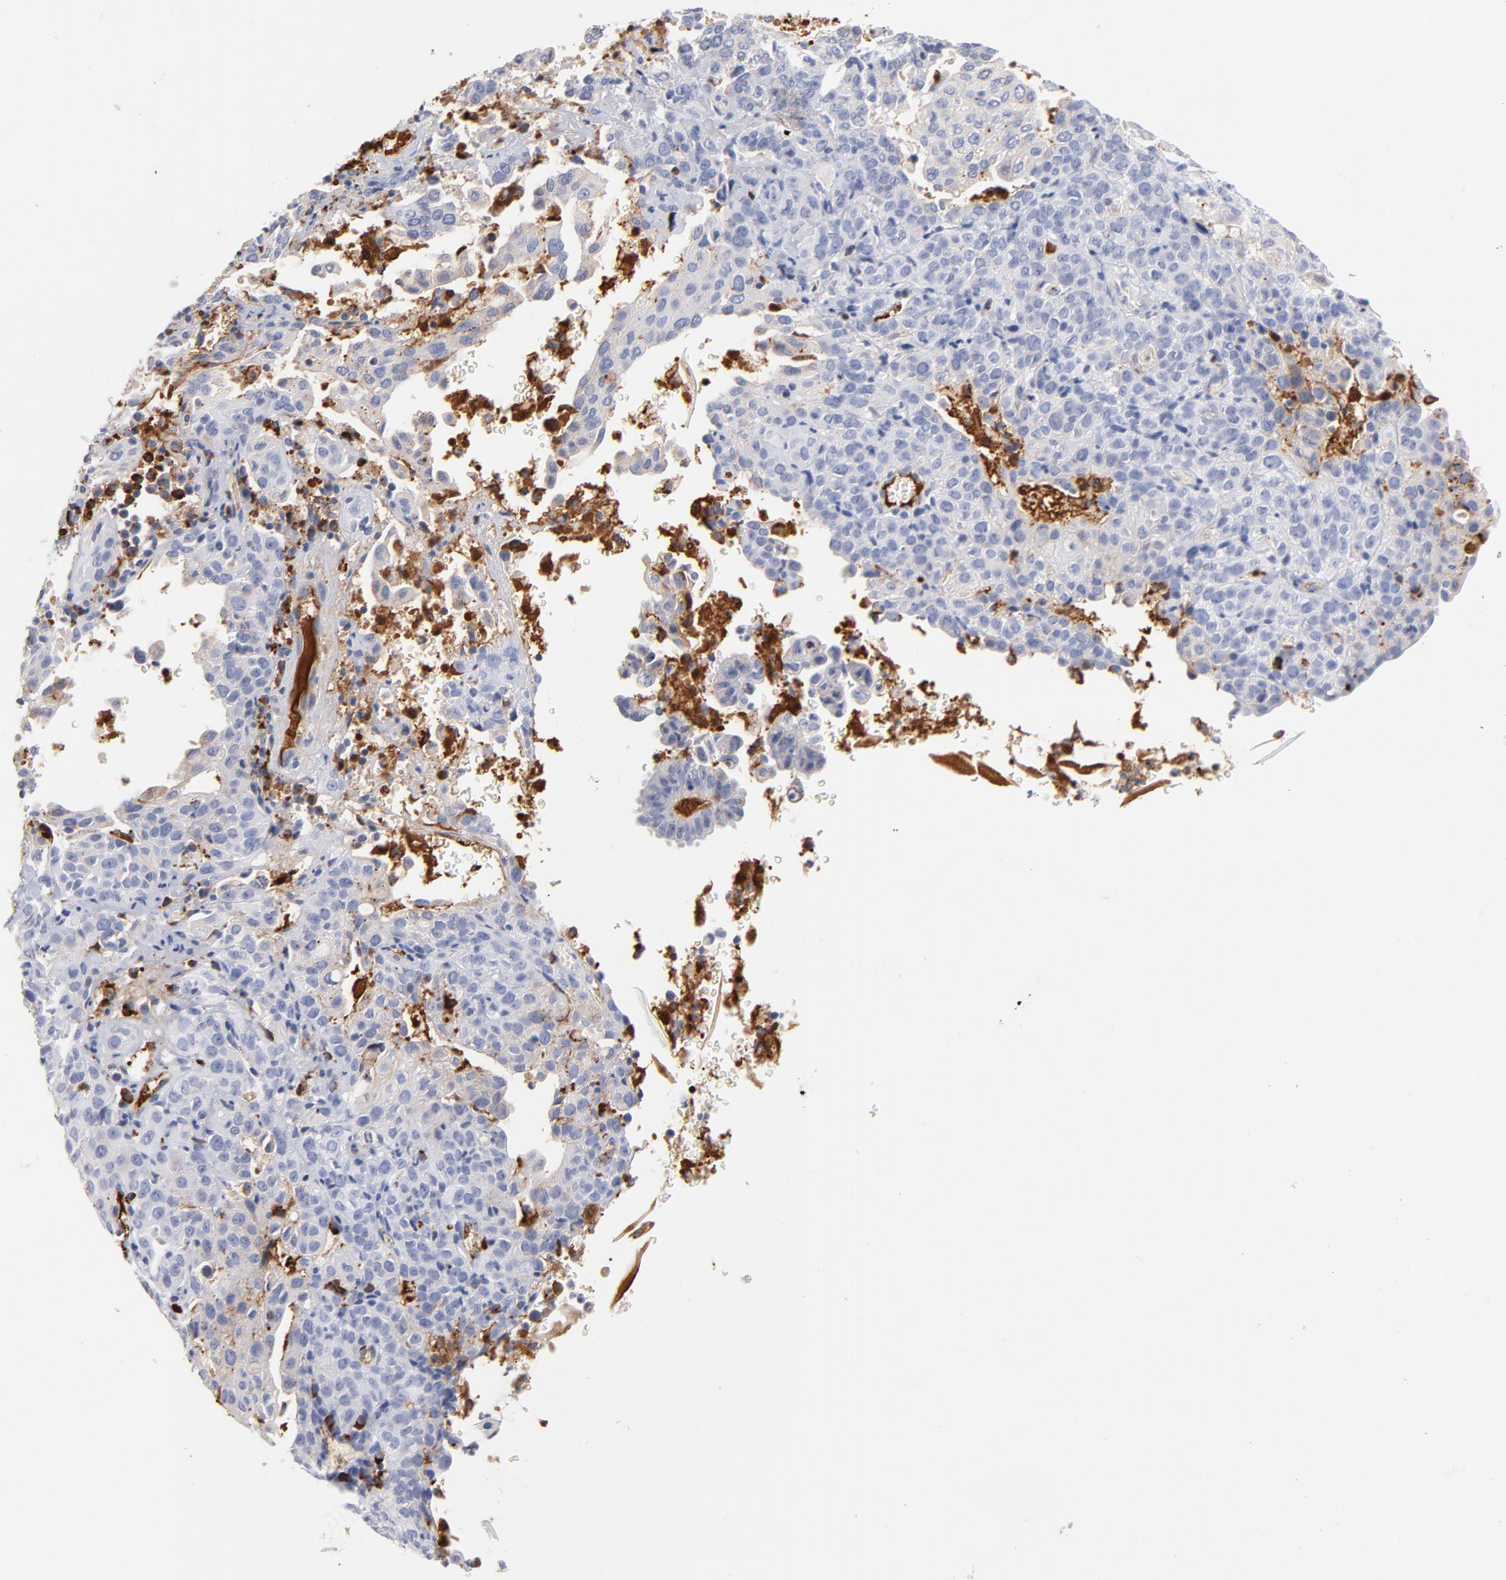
{"staining": {"intensity": "negative", "quantity": "none", "location": "none"}, "tissue": "cervical cancer", "cell_type": "Tumor cells", "image_type": "cancer", "snomed": [{"axis": "morphology", "description": "Squamous cell carcinoma, NOS"}, {"axis": "topography", "description": "Cervix"}], "caption": "This is a image of immunohistochemistry (IHC) staining of cervical squamous cell carcinoma, which shows no staining in tumor cells. (DAB immunohistochemistry (IHC), high magnification).", "gene": "PLAT", "patient": {"sex": "female", "age": 41}}